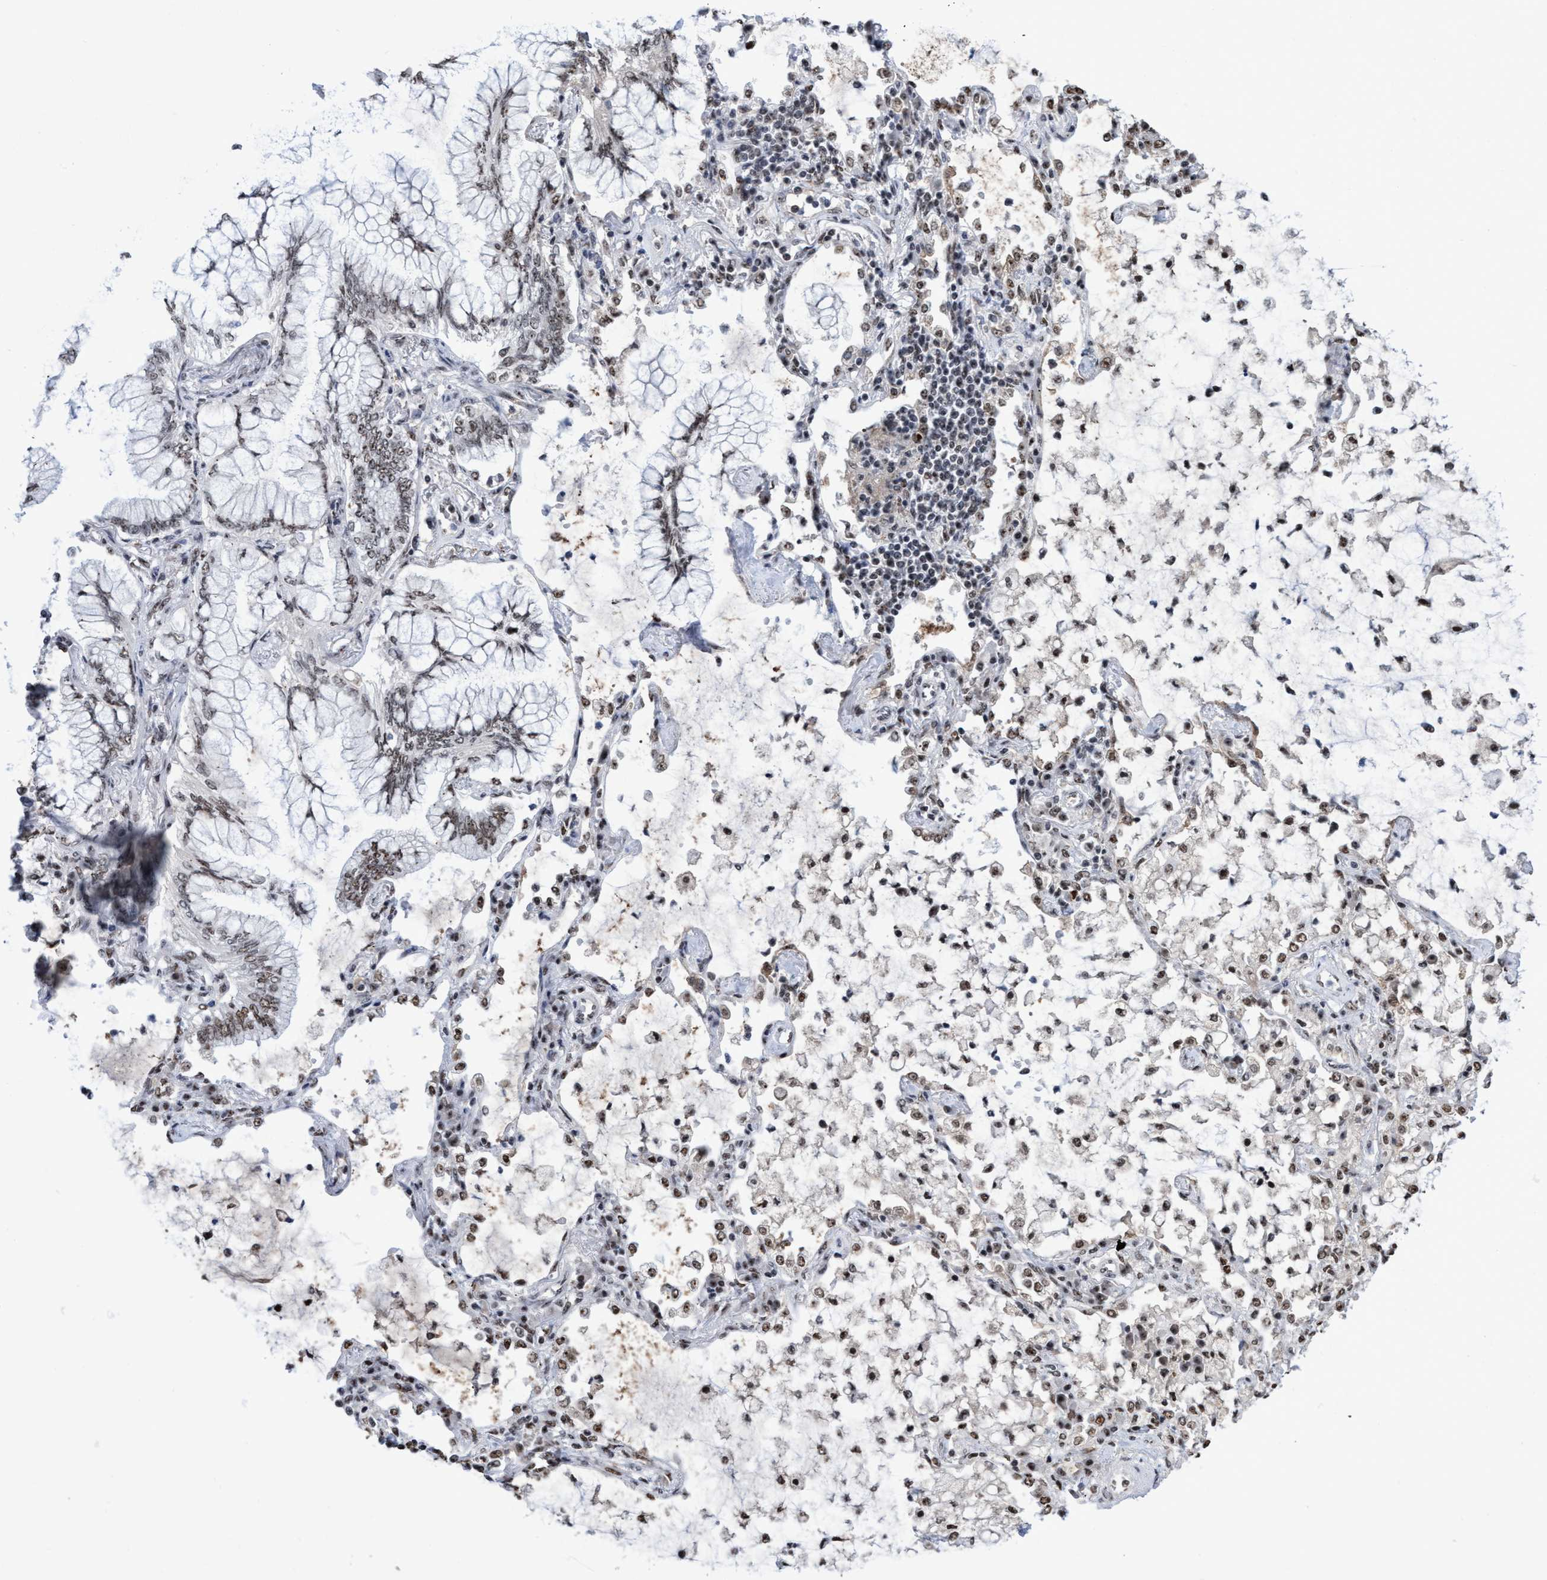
{"staining": {"intensity": "weak", "quantity": ">75%", "location": "nuclear"}, "tissue": "lung cancer", "cell_type": "Tumor cells", "image_type": "cancer", "snomed": [{"axis": "morphology", "description": "Adenocarcinoma, NOS"}, {"axis": "topography", "description": "Lung"}], "caption": "About >75% of tumor cells in lung cancer (adenocarcinoma) show weak nuclear protein staining as visualized by brown immunohistochemical staining.", "gene": "EFCAB10", "patient": {"sex": "female", "age": 70}}